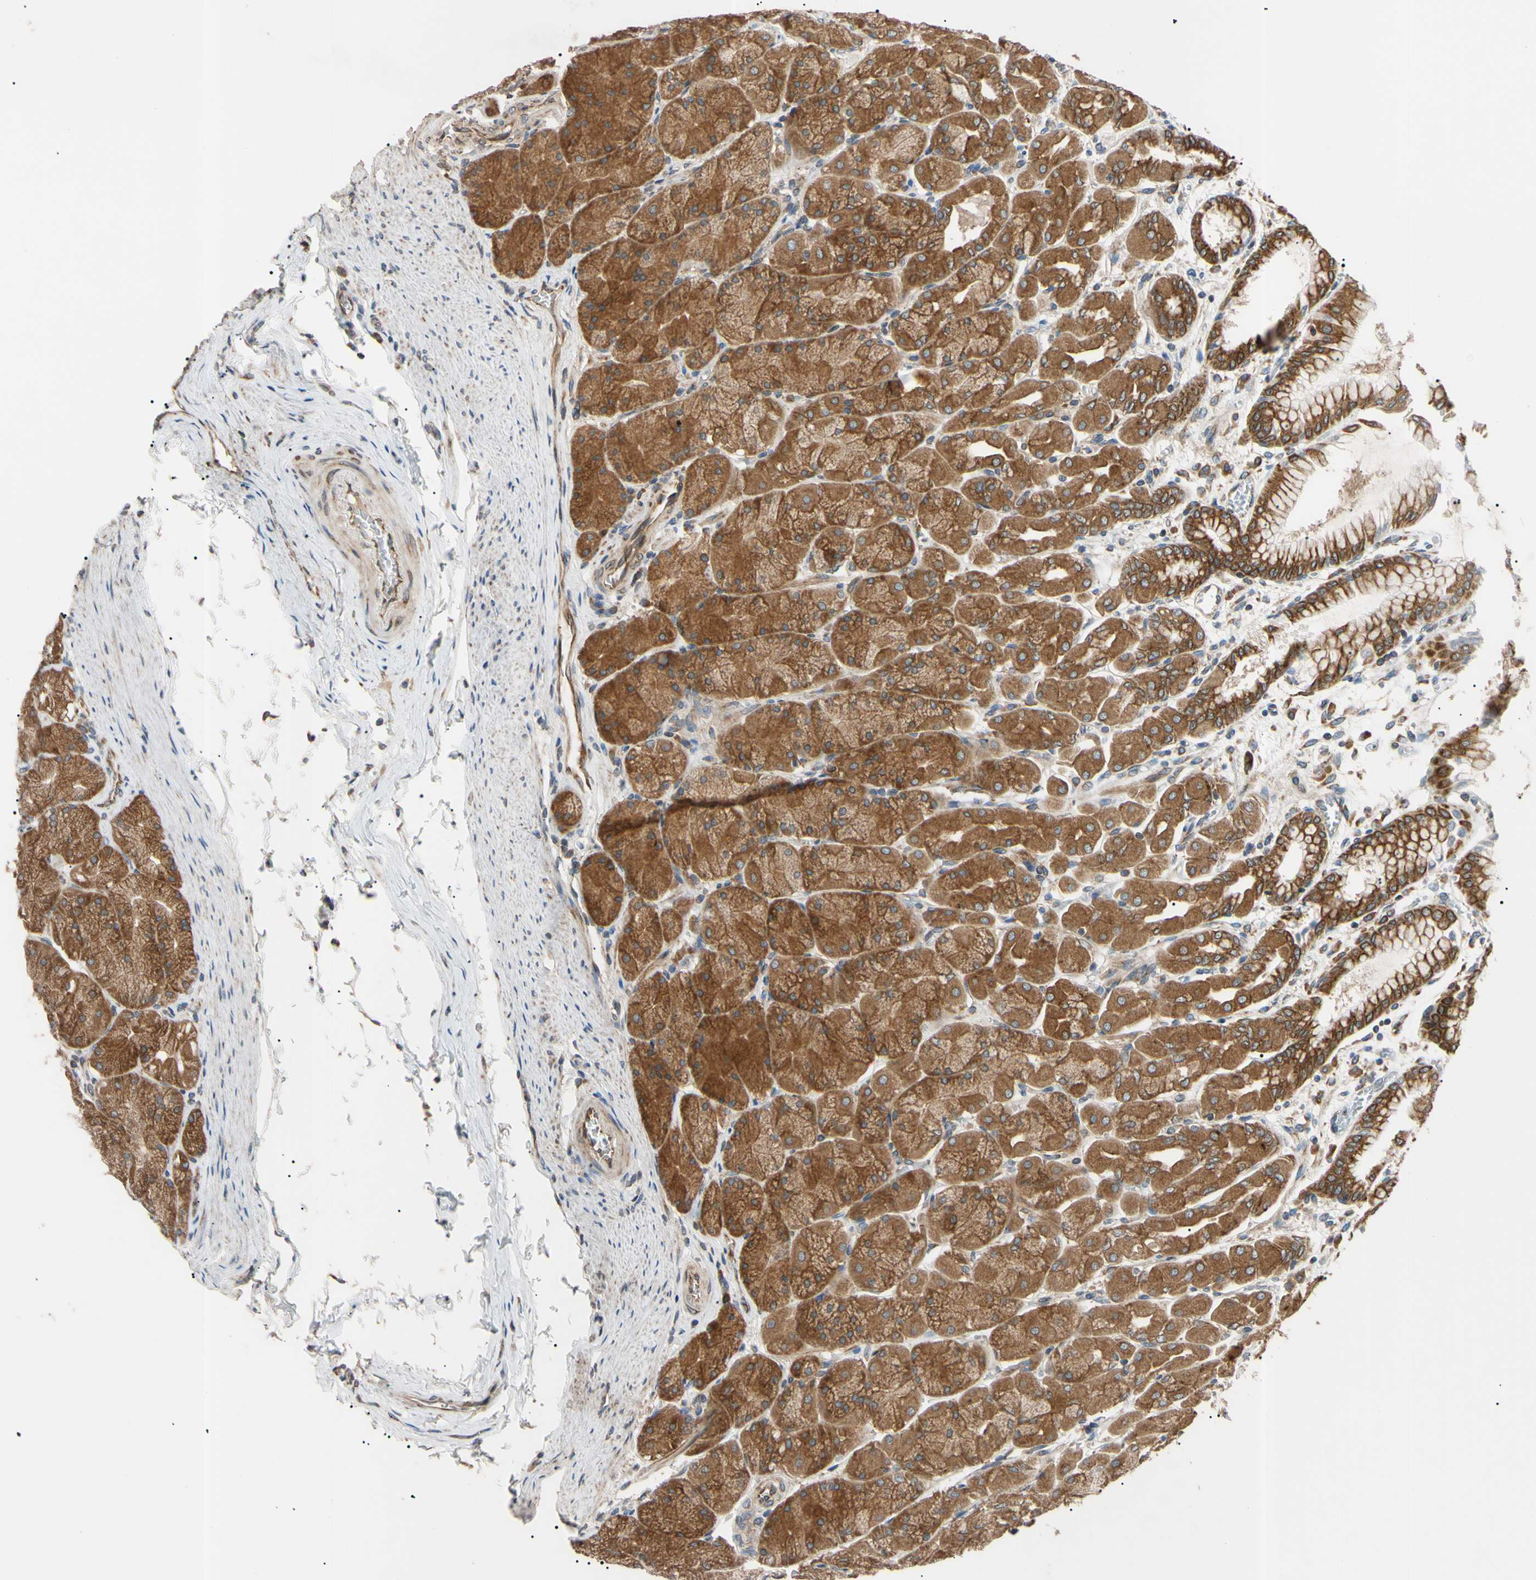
{"staining": {"intensity": "strong", "quantity": ">75%", "location": "cytoplasmic/membranous"}, "tissue": "stomach", "cell_type": "Glandular cells", "image_type": "normal", "snomed": [{"axis": "morphology", "description": "Normal tissue, NOS"}, {"axis": "topography", "description": "Stomach, upper"}], "caption": "IHC image of benign stomach stained for a protein (brown), which exhibits high levels of strong cytoplasmic/membranous expression in about >75% of glandular cells.", "gene": "VAPA", "patient": {"sex": "female", "age": 56}}